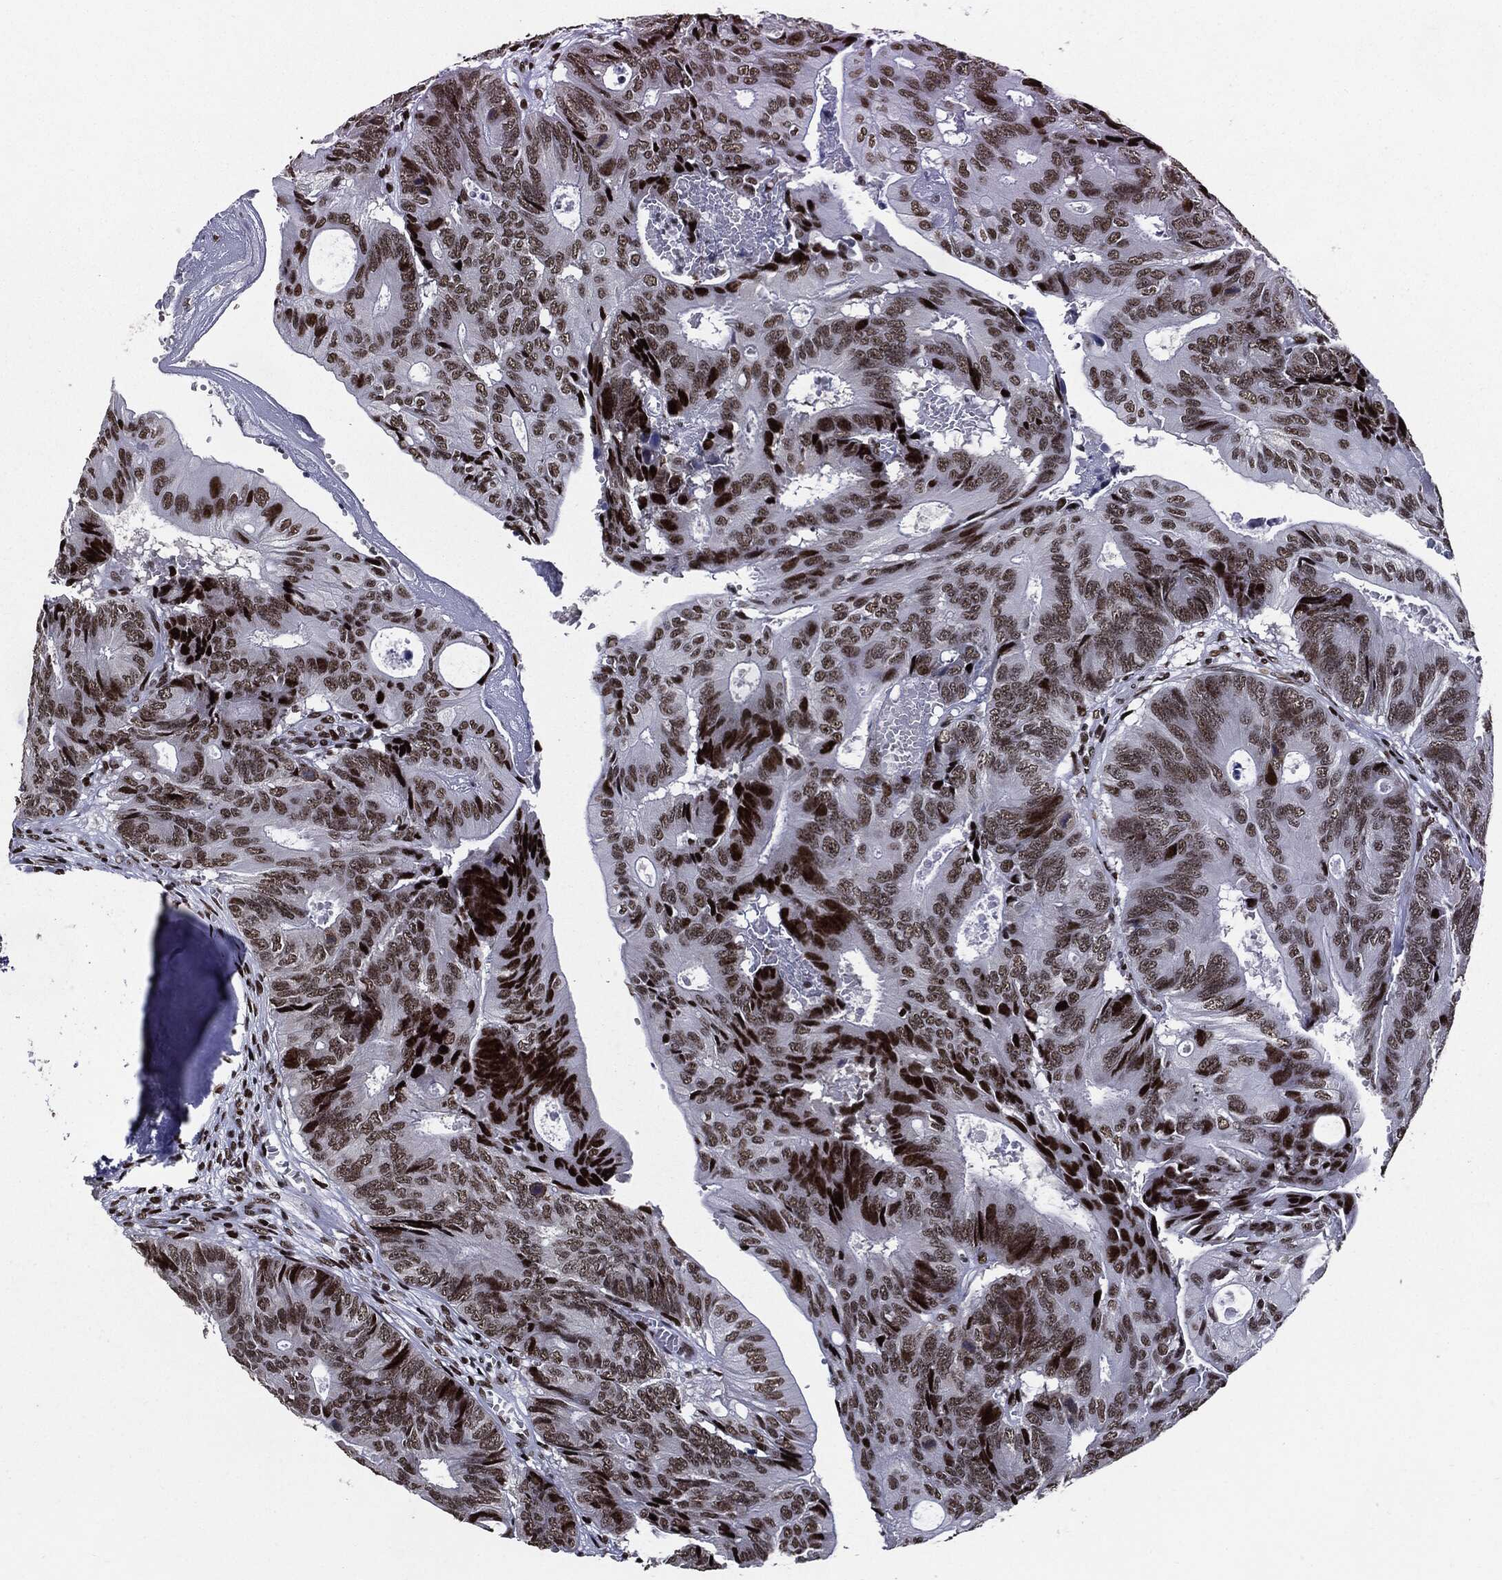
{"staining": {"intensity": "strong", "quantity": "25%-75%", "location": "nuclear"}, "tissue": "colorectal cancer", "cell_type": "Tumor cells", "image_type": "cancer", "snomed": [{"axis": "morphology", "description": "Normal tissue, NOS"}, {"axis": "morphology", "description": "Adenocarcinoma, NOS"}, {"axis": "topography", "description": "Colon"}], "caption": "Protein expression analysis of adenocarcinoma (colorectal) demonstrates strong nuclear expression in about 25%-75% of tumor cells.", "gene": "ZFP91", "patient": {"sex": "male", "age": 65}}